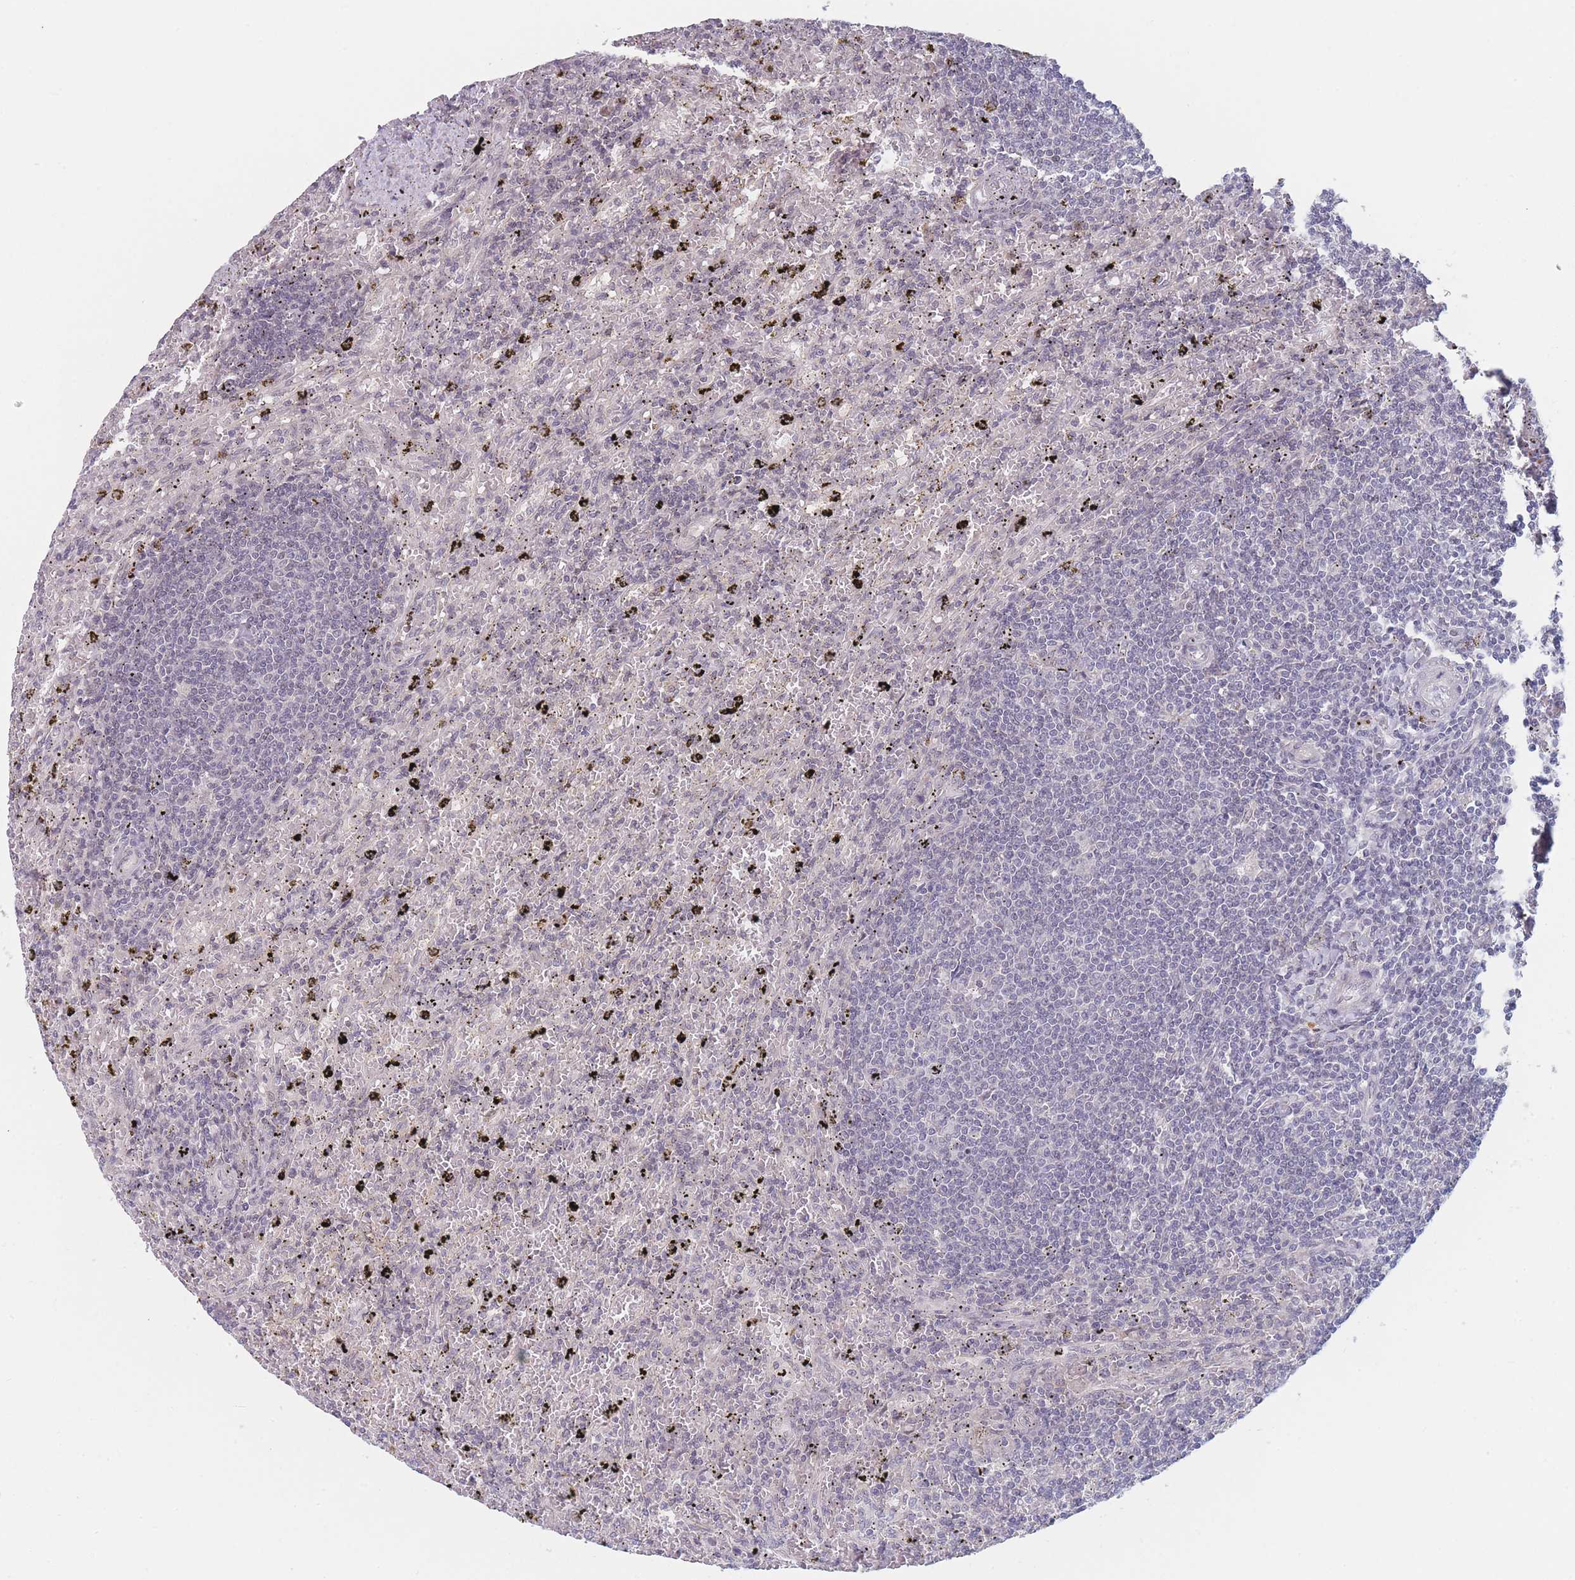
{"staining": {"intensity": "negative", "quantity": "none", "location": "none"}, "tissue": "lymphoma", "cell_type": "Tumor cells", "image_type": "cancer", "snomed": [{"axis": "morphology", "description": "Malignant lymphoma, non-Hodgkin's type, Low grade"}, {"axis": "topography", "description": "Spleen"}], "caption": "Immunohistochemical staining of malignant lymphoma, non-Hodgkin's type (low-grade) exhibits no significant staining in tumor cells.", "gene": "ANKRD10", "patient": {"sex": "male", "age": 76}}